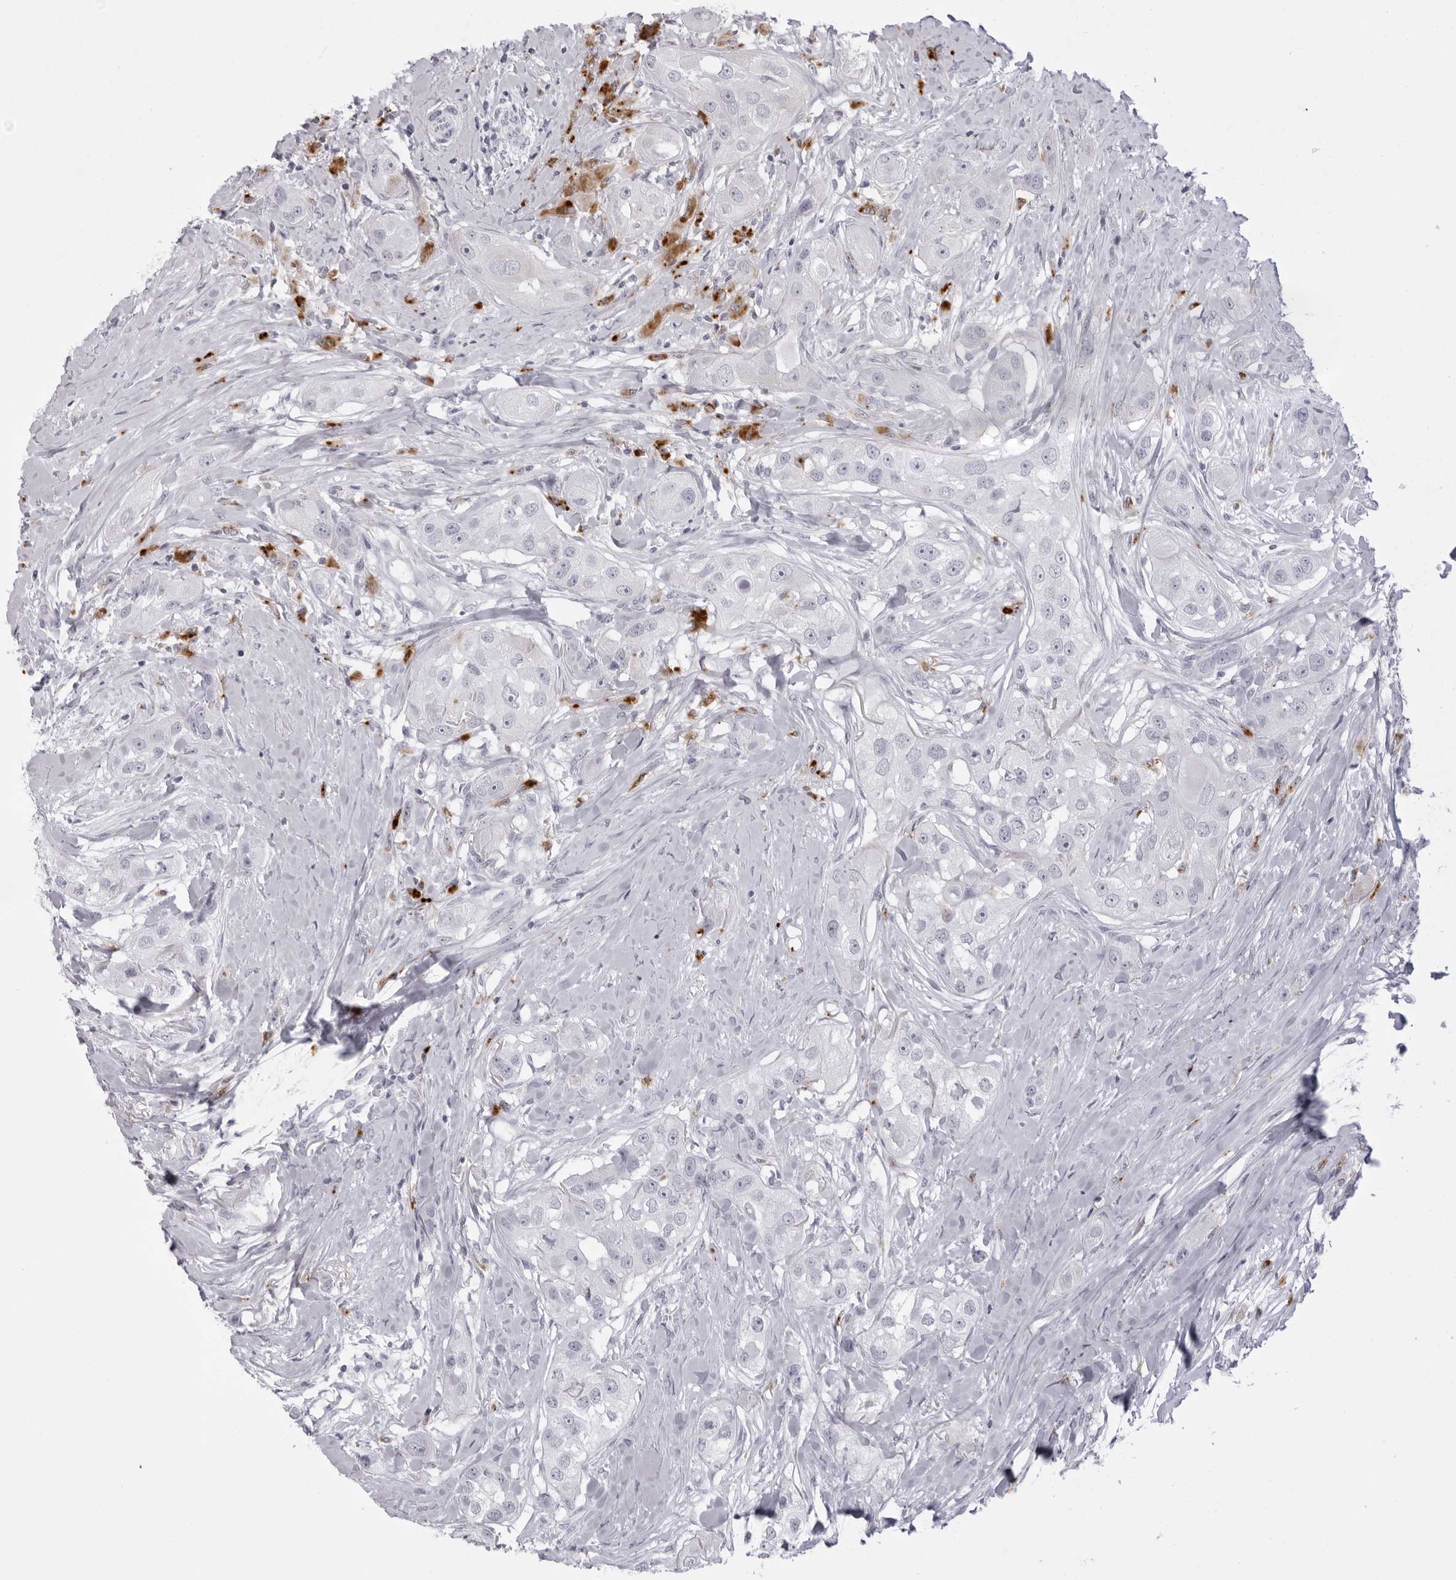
{"staining": {"intensity": "negative", "quantity": "none", "location": "none"}, "tissue": "head and neck cancer", "cell_type": "Tumor cells", "image_type": "cancer", "snomed": [{"axis": "morphology", "description": "Normal tissue, NOS"}, {"axis": "morphology", "description": "Squamous cell carcinoma, NOS"}, {"axis": "topography", "description": "Skeletal muscle"}, {"axis": "topography", "description": "Head-Neck"}], "caption": "Histopathology image shows no protein positivity in tumor cells of squamous cell carcinoma (head and neck) tissue.", "gene": "IL25", "patient": {"sex": "male", "age": 51}}